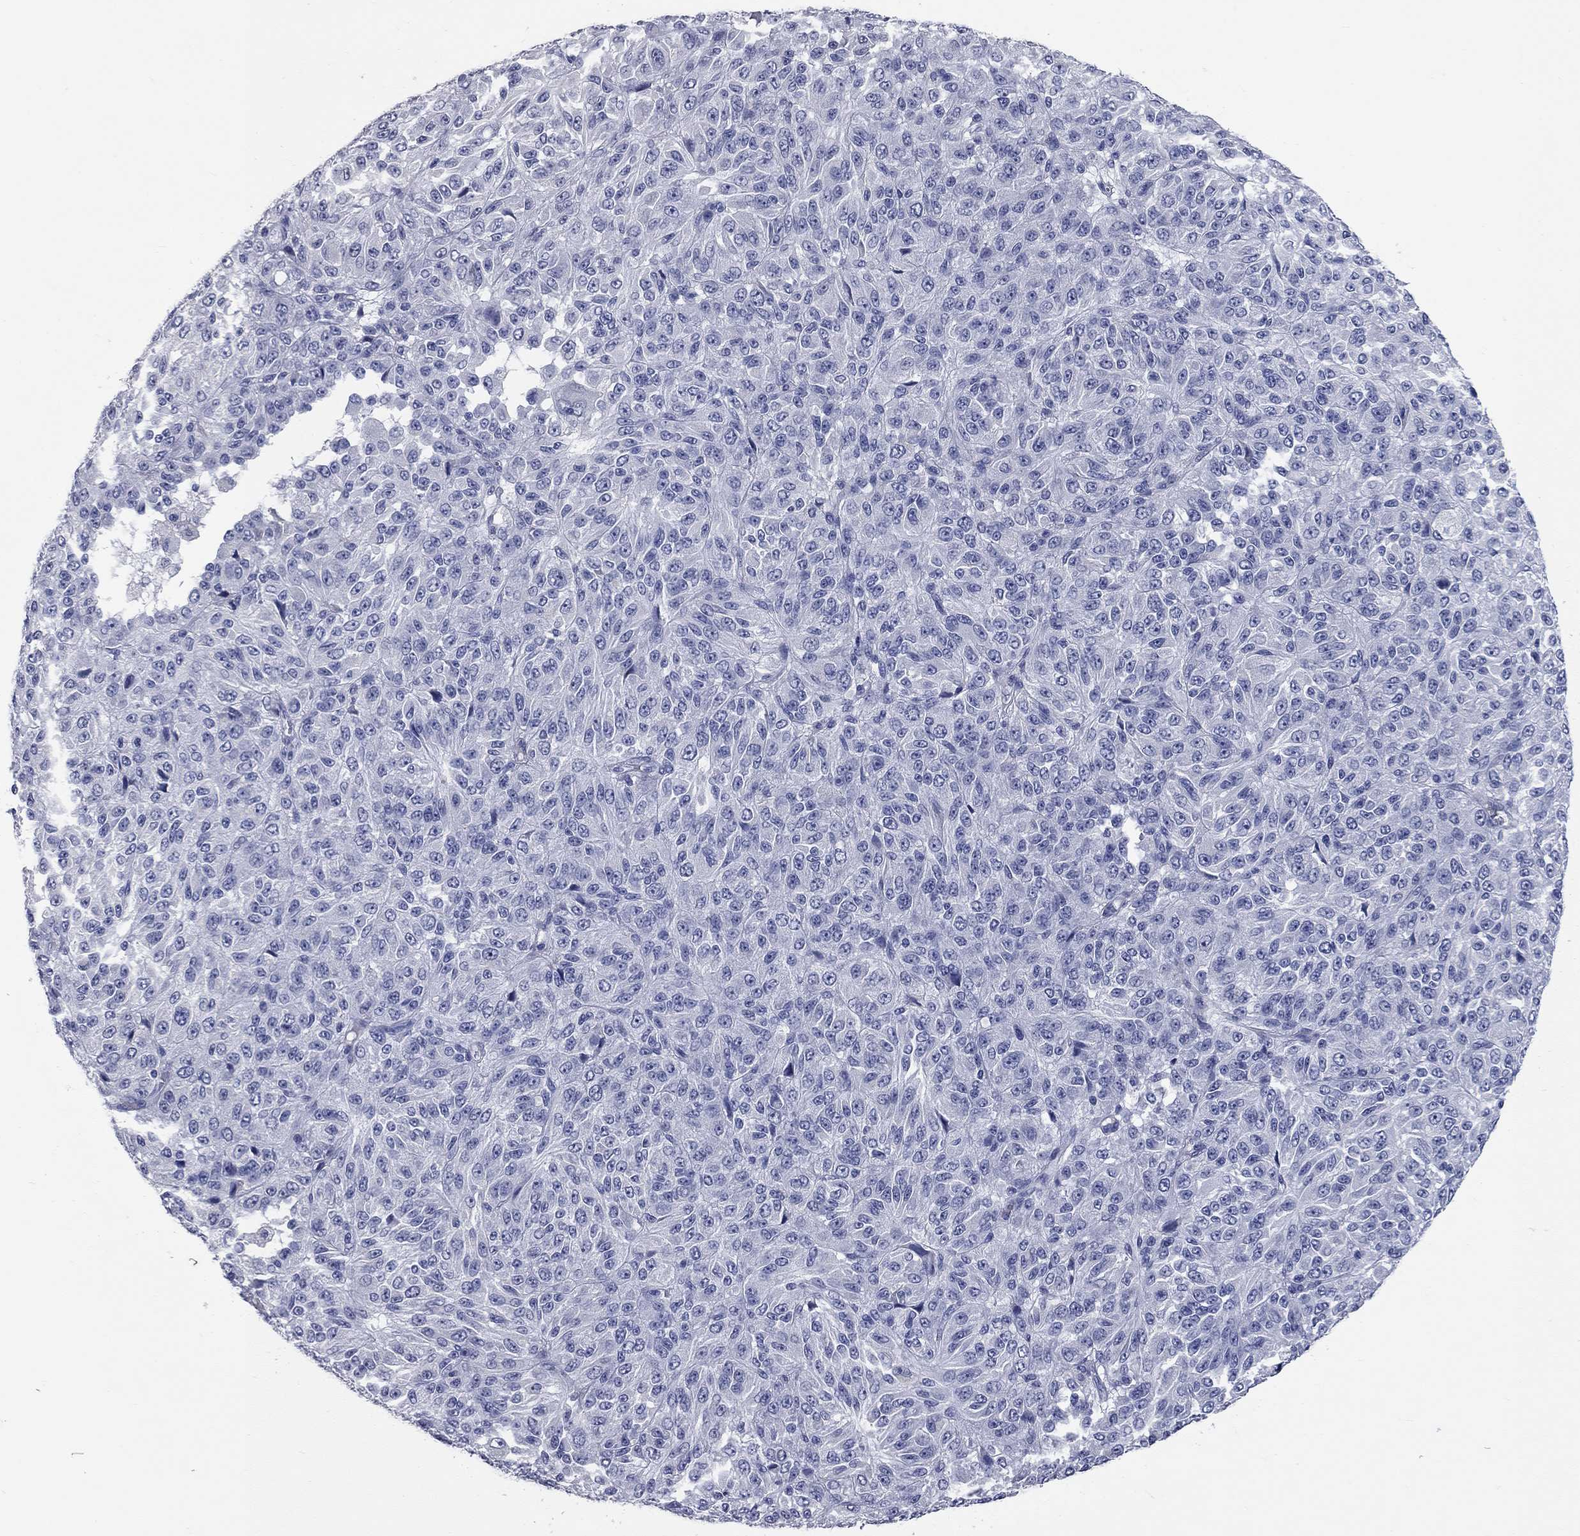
{"staining": {"intensity": "negative", "quantity": "none", "location": "none"}, "tissue": "melanoma", "cell_type": "Tumor cells", "image_type": "cancer", "snomed": [{"axis": "morphology", "description": "Malignant melanoma, Metastatic site"}, {"axis": "topography", "description": "Brain"}], "caption": "Immunohistochemistry photomicrograph of neoplastic tissue: malignant melanoma (metastatic site) stained with DAB demonstrates no significant protein positivity in tumor cells.", "gene": "SYT12", "patient": {"sex": "female", "age": 56}}